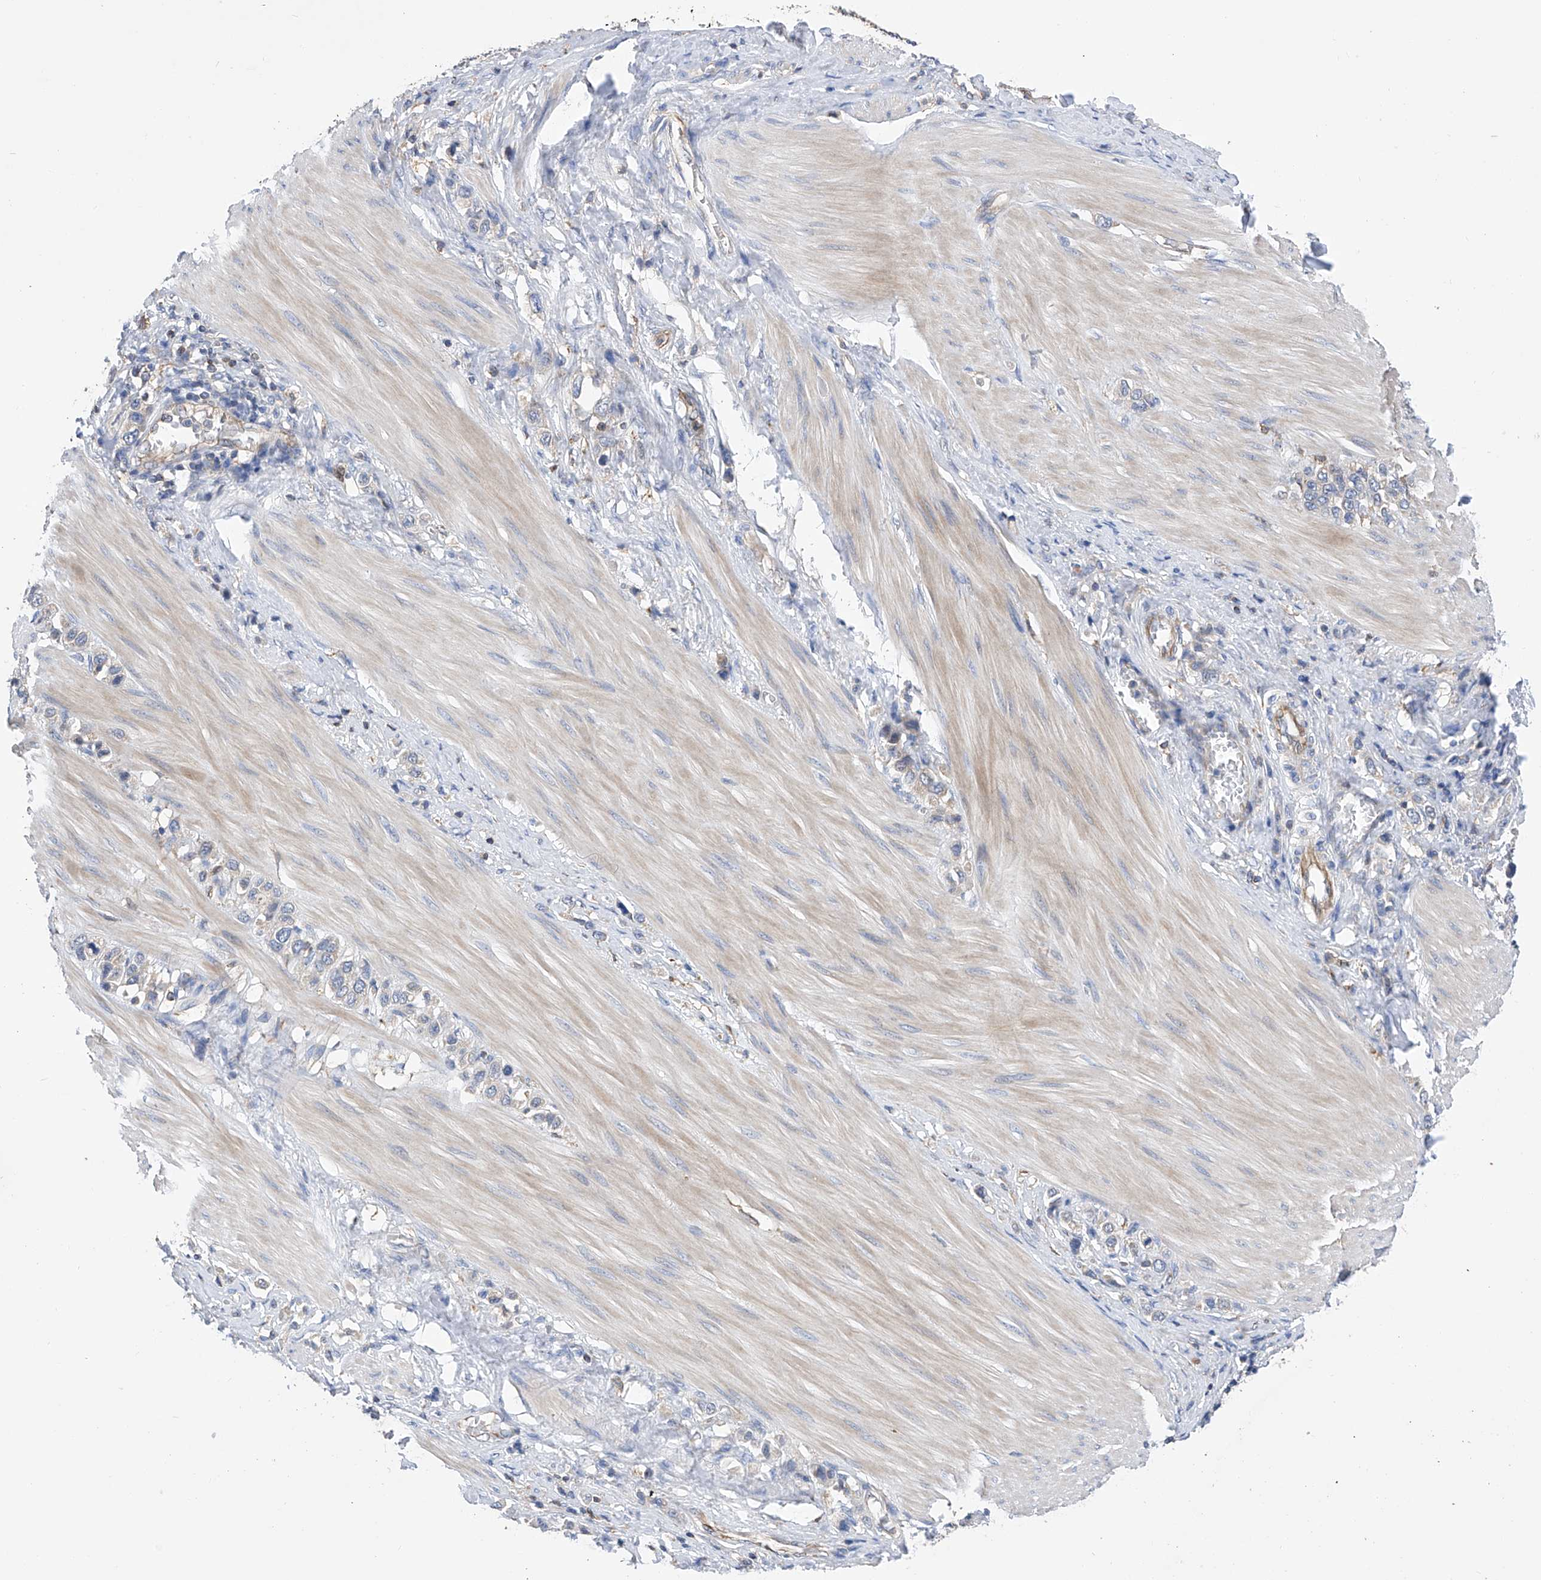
{"staining": {"intensity": "weak", "quantity": "<25%", "location": "cytoplasmic/membranous"}, "tissue": "stomach cancer", "cell_type": "Tumor cells", "image_type": "cancer", "snomed": [{"axis": "morphology", "description": "Adenocarcinoma, NOS"}, {"axis": "topography", "description": "Stomach"}], "caption": "This is an immunohistochemistry micrograph of human stomach adenocarcinoma. There is no staining in tumor cells.", "gene": "SPATA20", "patient": {"sex": "female", "age": 65}}